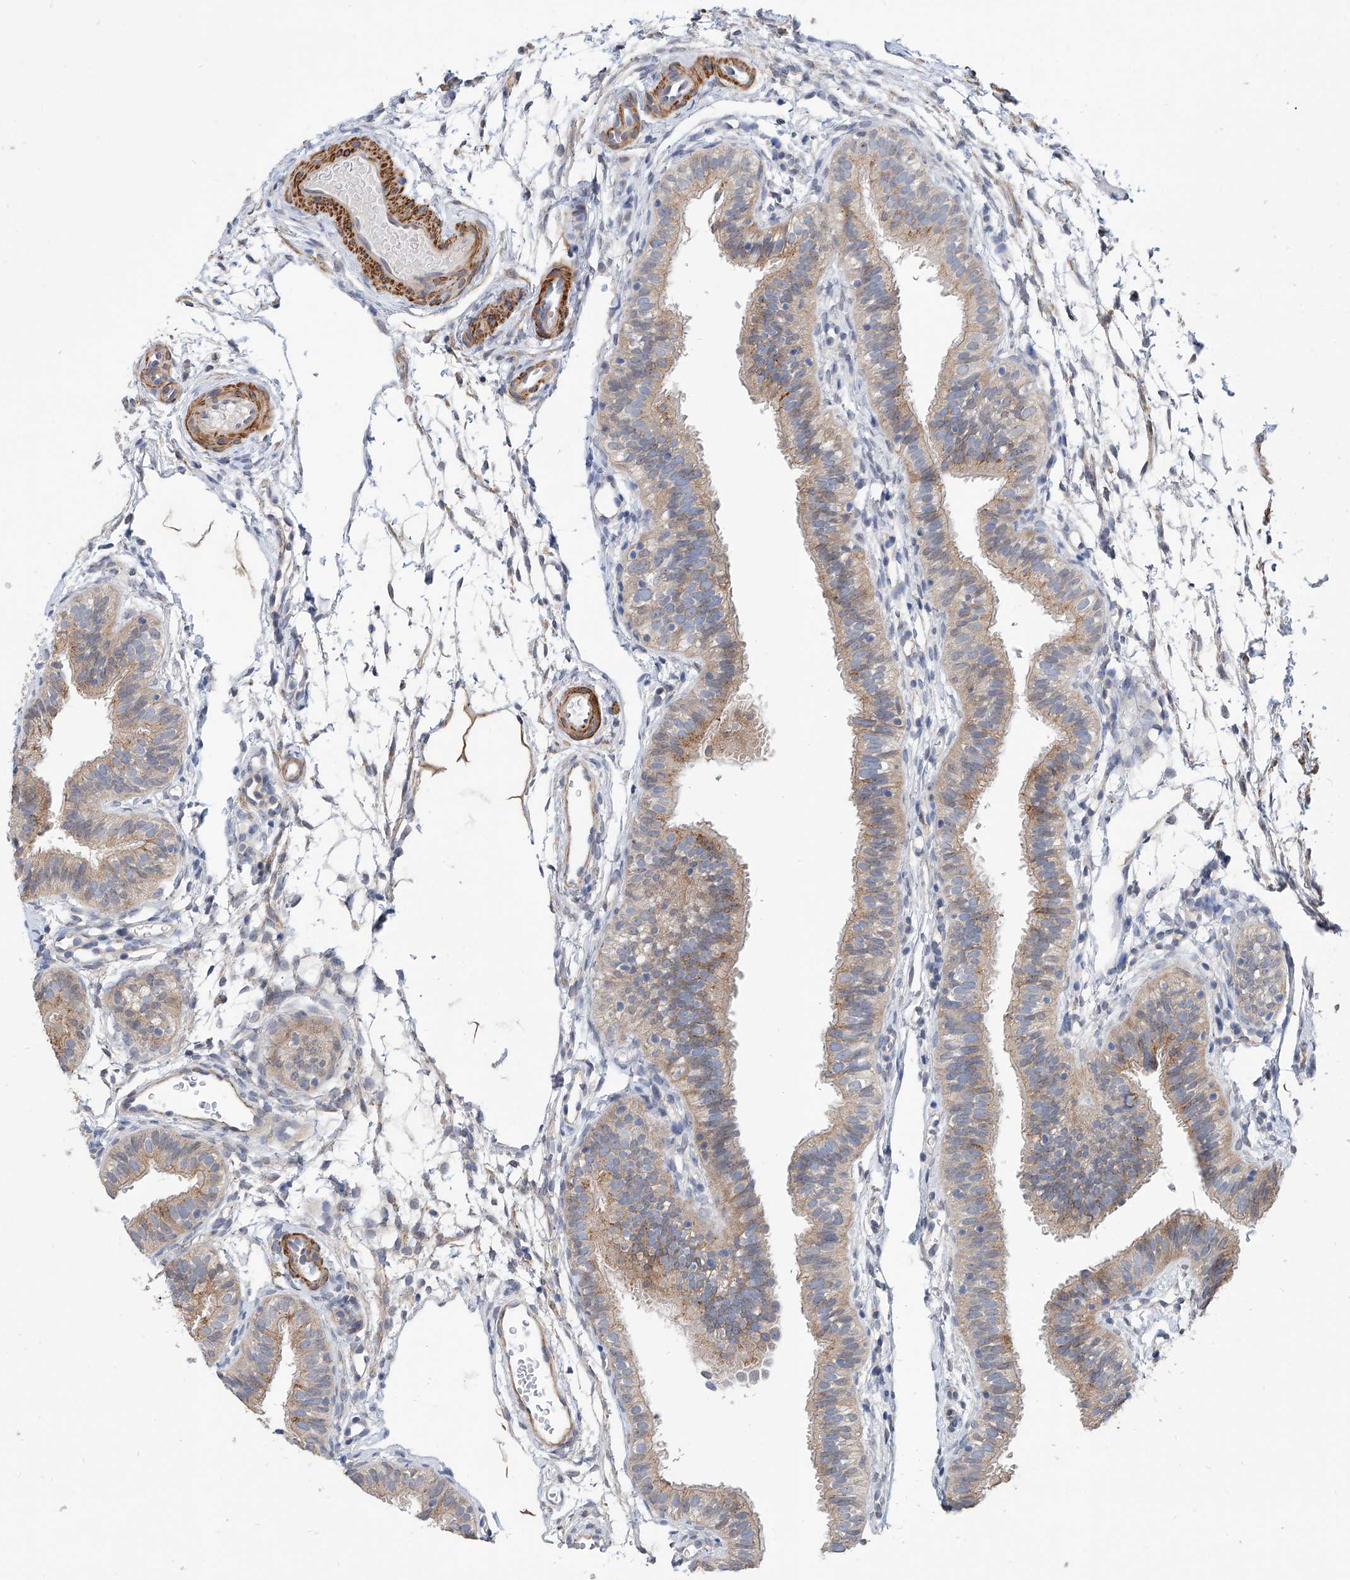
{"staining": {"intensity": "weak", "quantity": "25%-75%", "location": "cytoplasmic/membranous"}, "tissue": "fallopian tube", "cell_type": "Glandular cells", "image_type": "normal", "snomed": [{"axis": "morphology", "description": "Normal tissue, NOS"}, {"axis": "topography", "description": "Fallopian tube"}], "caption": "Protein analysis of benign fallopian tube reveals weak cytoplasmic/membranous expression in approximately 25%-75% of glandular cells.", "gene": "MAGEE2", "patient": {"sex": "female", "age": 35}}